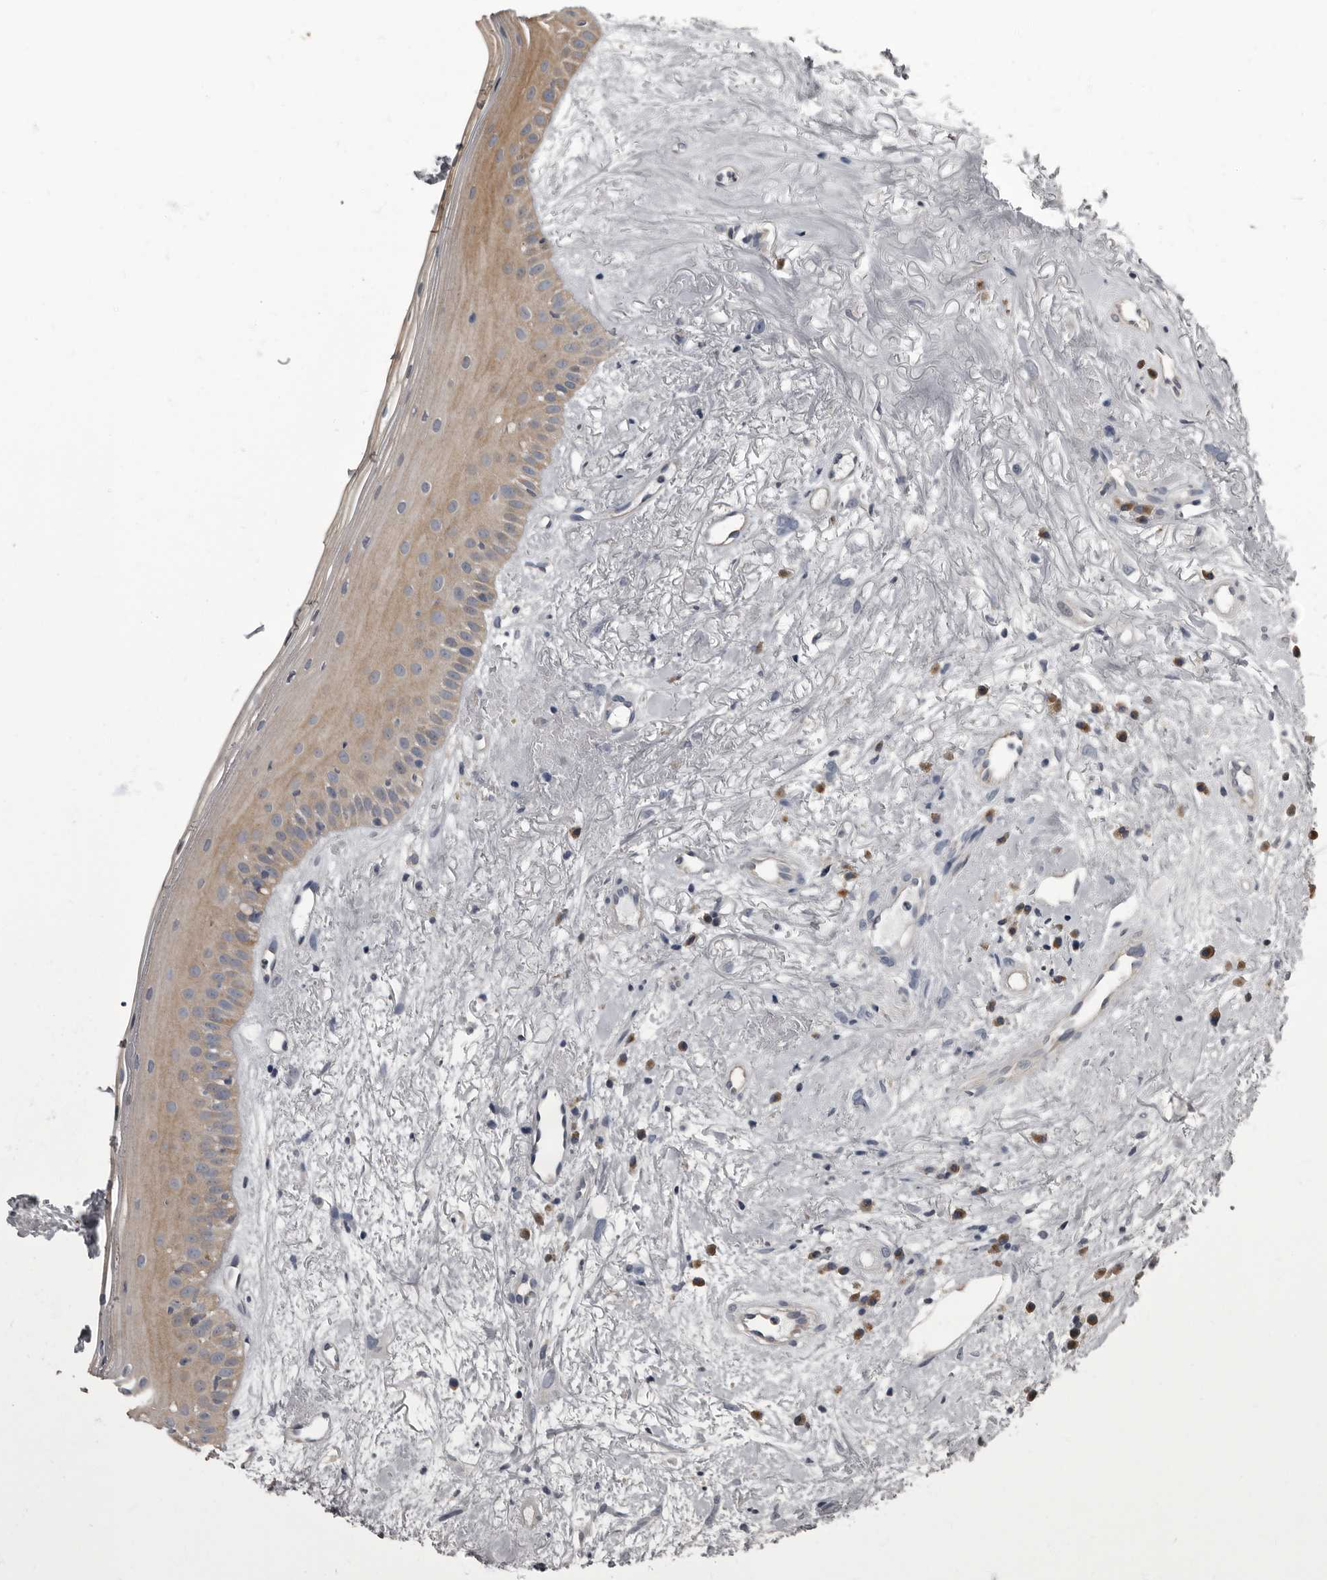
{"staining": {"intensity": "moderate", "quantity": ">75%", "location": "cytoplasmic/membranous"}, "tissue": "oral mucosa", "cell_type": "Squamous epithelial cells", "image_type": "normal", "snomed": [{"axis": "morphology", "description": "Normal tissue, NOS"}, {"axis": "topography", "description": "Oral tissue"}], "caption": "Immunohistochemical staining of benign oral mucosa shows moderate cytoplasmic/membranous protein positivity in approximately >75% of squamous epithelial cells. The protein of interest is shown in brown color, while the nuclei are stained blue.", "gene": "TPD52L1", "patient": {"sex": "female", "age": 63}}